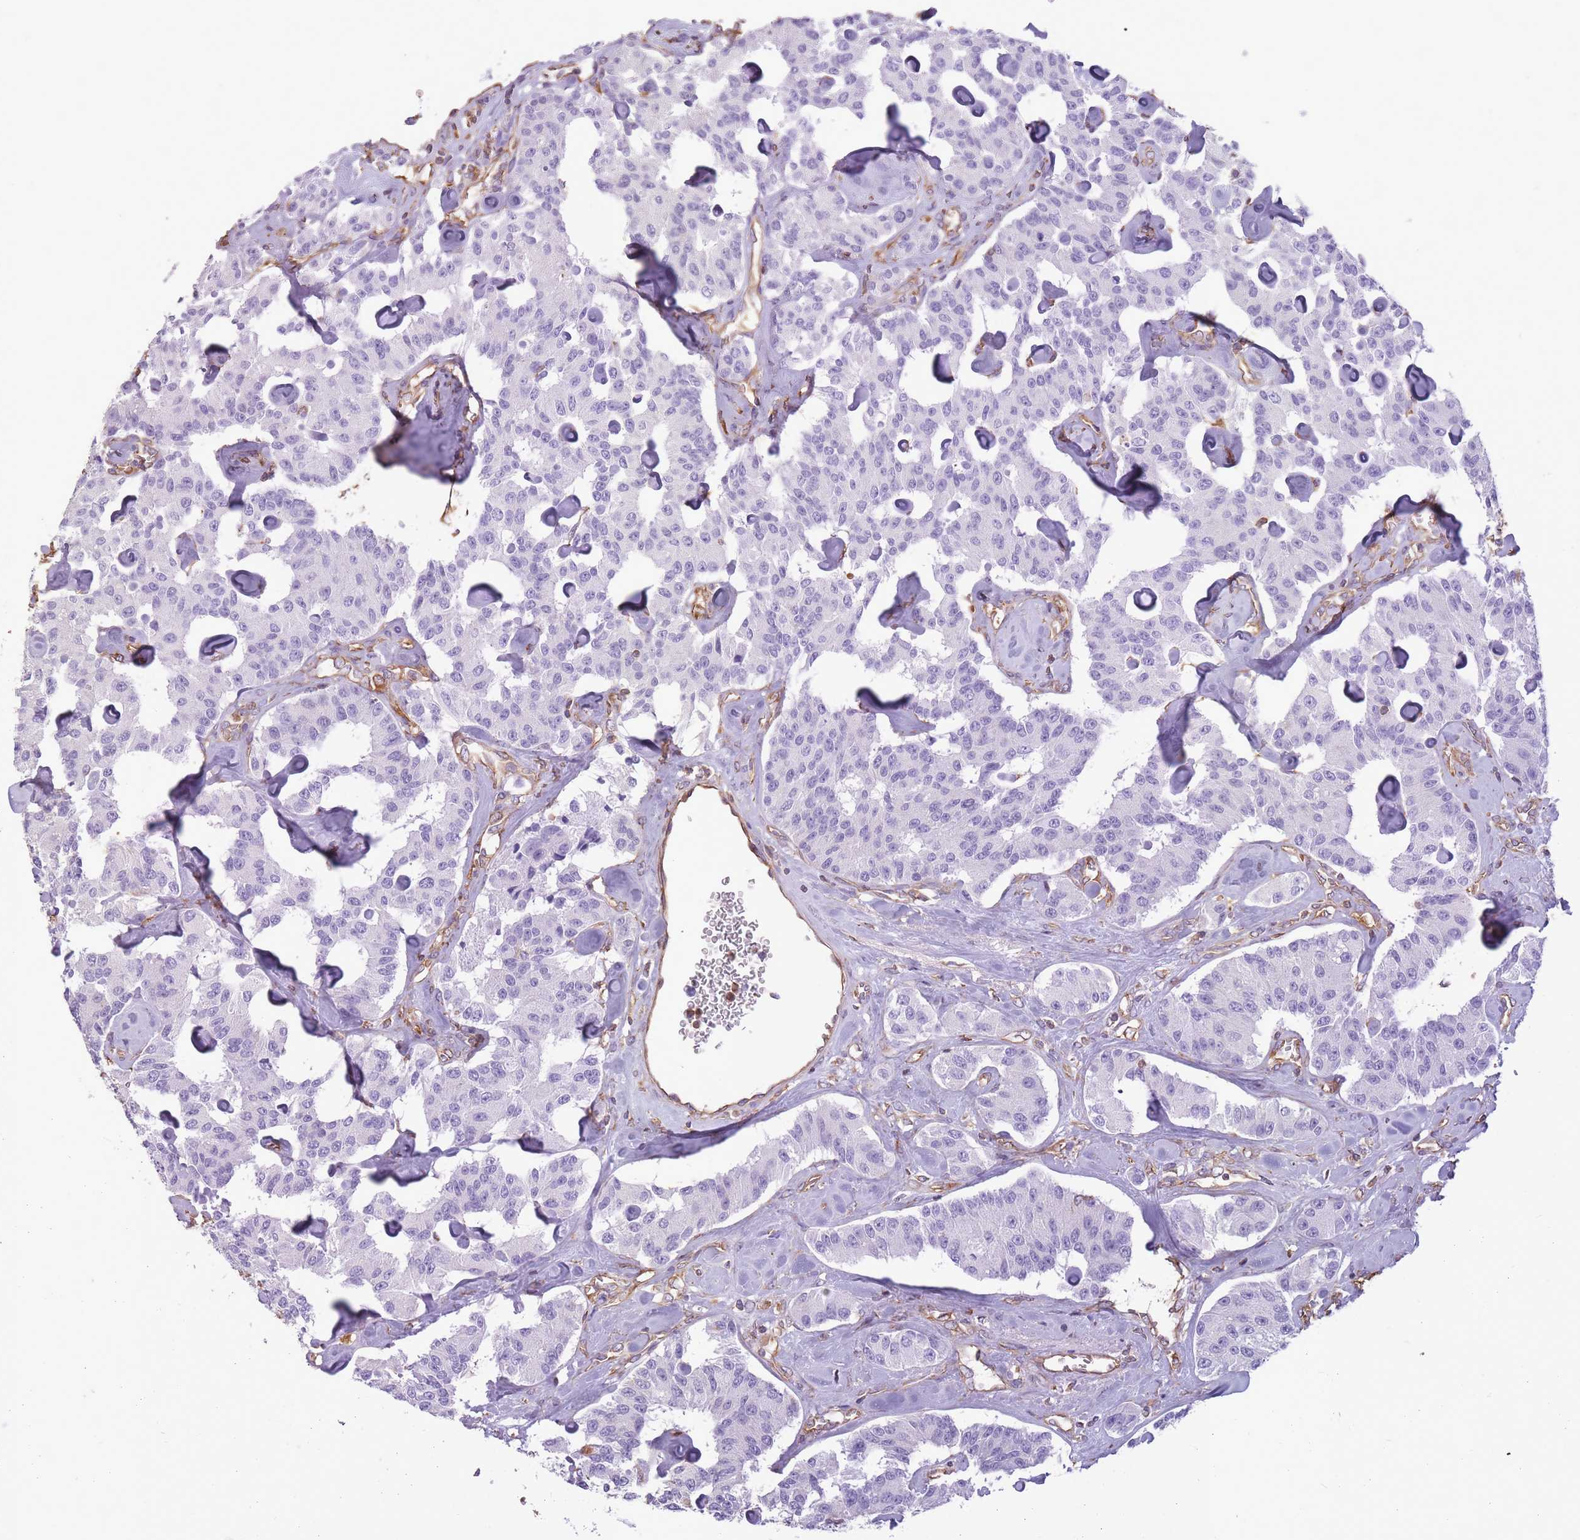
{"staining": {"intensity": "negative", "quantity": "none", "location": "none"}, "tissue": "carcinoid", "cell_type": "Tumor cells", "image_type": "cancer", "snomed": [{"axis": "morphology", "description": "Carcinoid, malignant, NOS"}, {"axis": "topography", "description": "Pancreas"}], "caption": "This is a micrograph of IHC staining of carcinoid, which shows no expression in tumor cells.", "gene": "ADD1", "patient": {"sex": "male", "age": 41}}